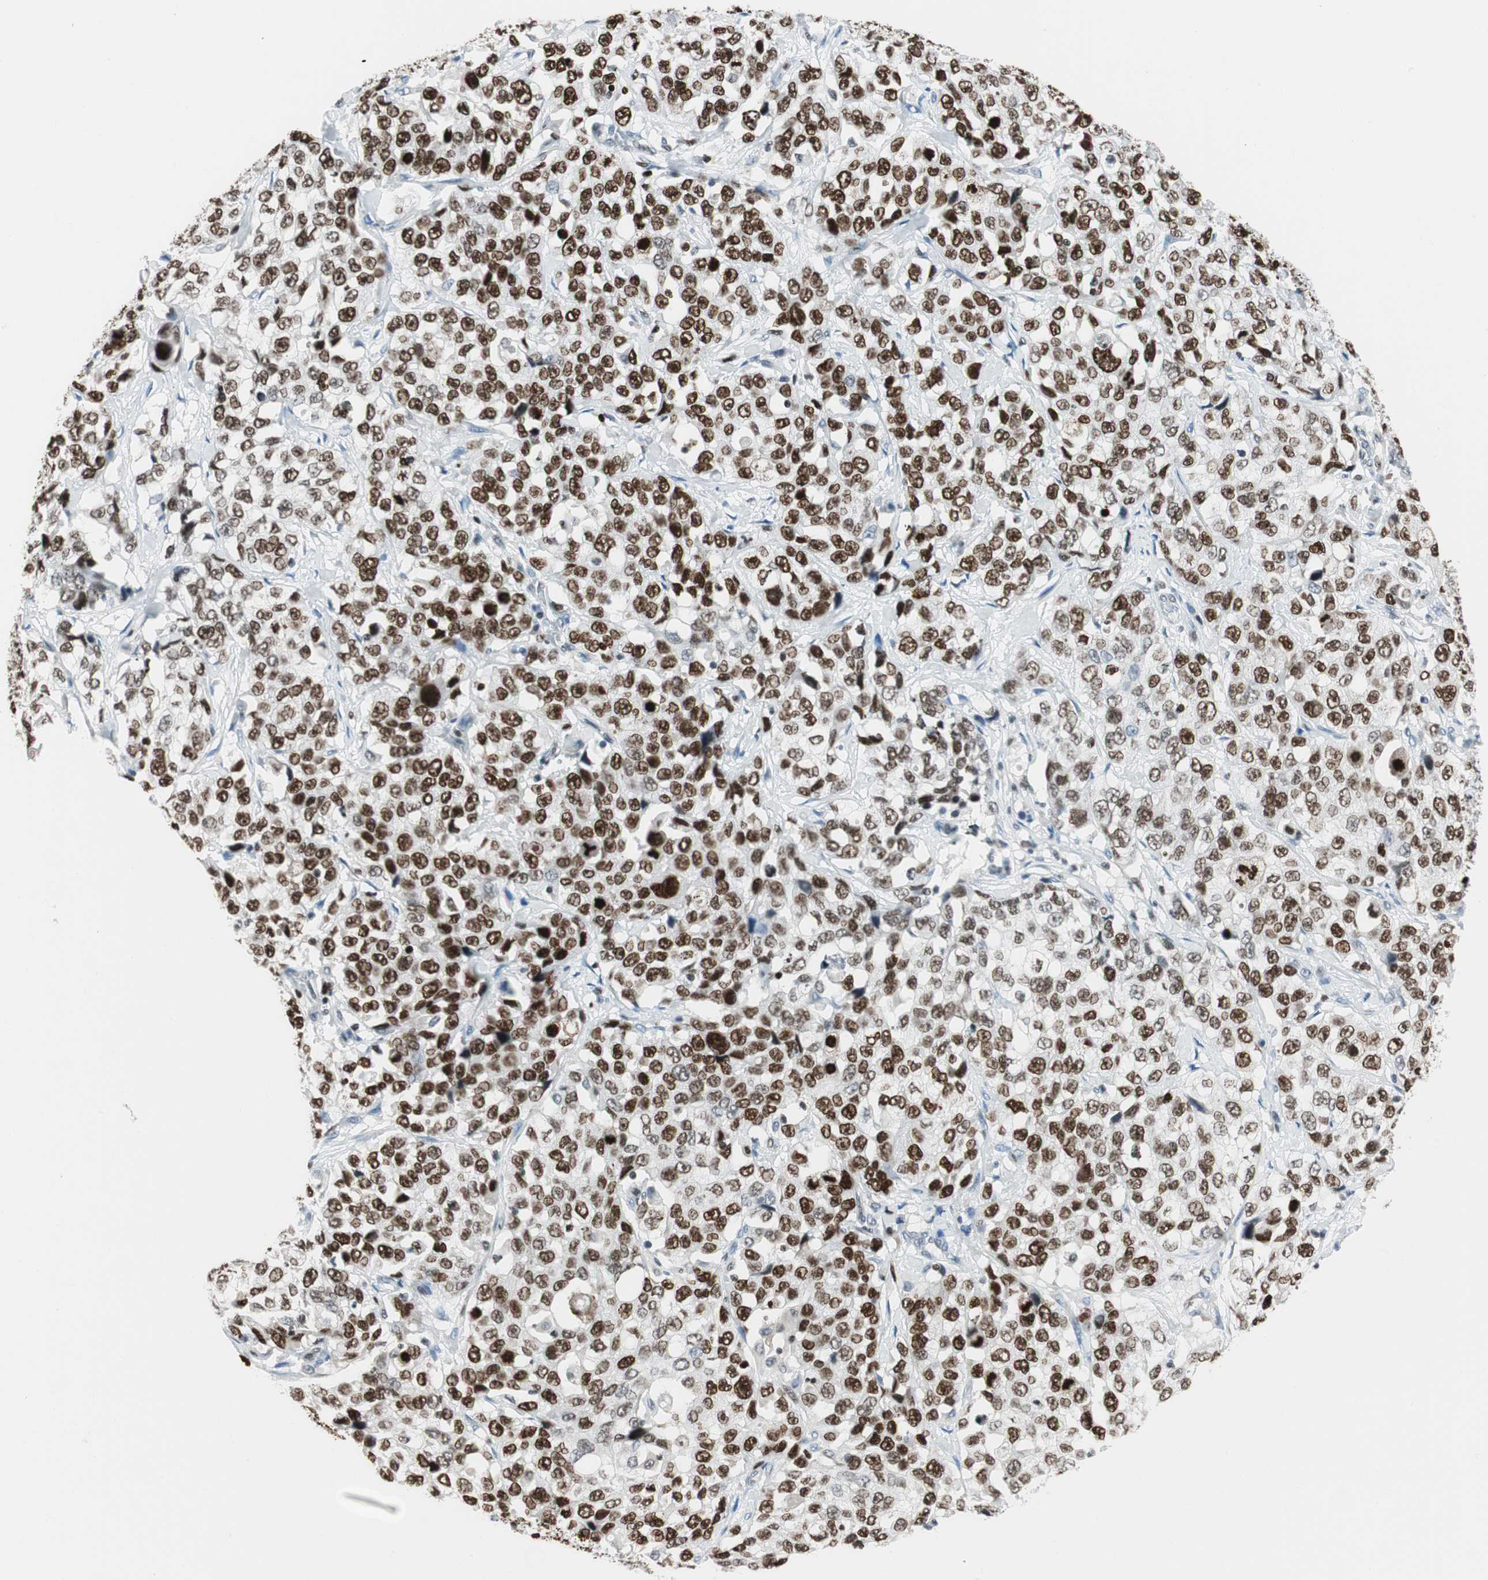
{"staining": {"intensity": "strong", "quantity": ">75%", "location": "nuclear"}, "tissue": "stomach cancer", "cell_type": "Tumor cells", "image_type": "cancer", "snomed": [{"axis": "morphology", "description": "Normal tissue, NOS"}, {"axis": "morphology", "description": "Adenocarcinoma, NOS"}, {"axis": "topography", "description": "Stomach"}], "caption": "Immunohistochemical staining of human stomach adenocarcinoma exhibits high levels of strong nuclear protein positivity in about >75% of tumor cells. The protein of interest is stained brown, and the nuclei are stained in blue (DAB IHC with brightfield microscopy, high magnification).", "gene": "EZH2", "patient": {"sex": "male", "age": 48}}